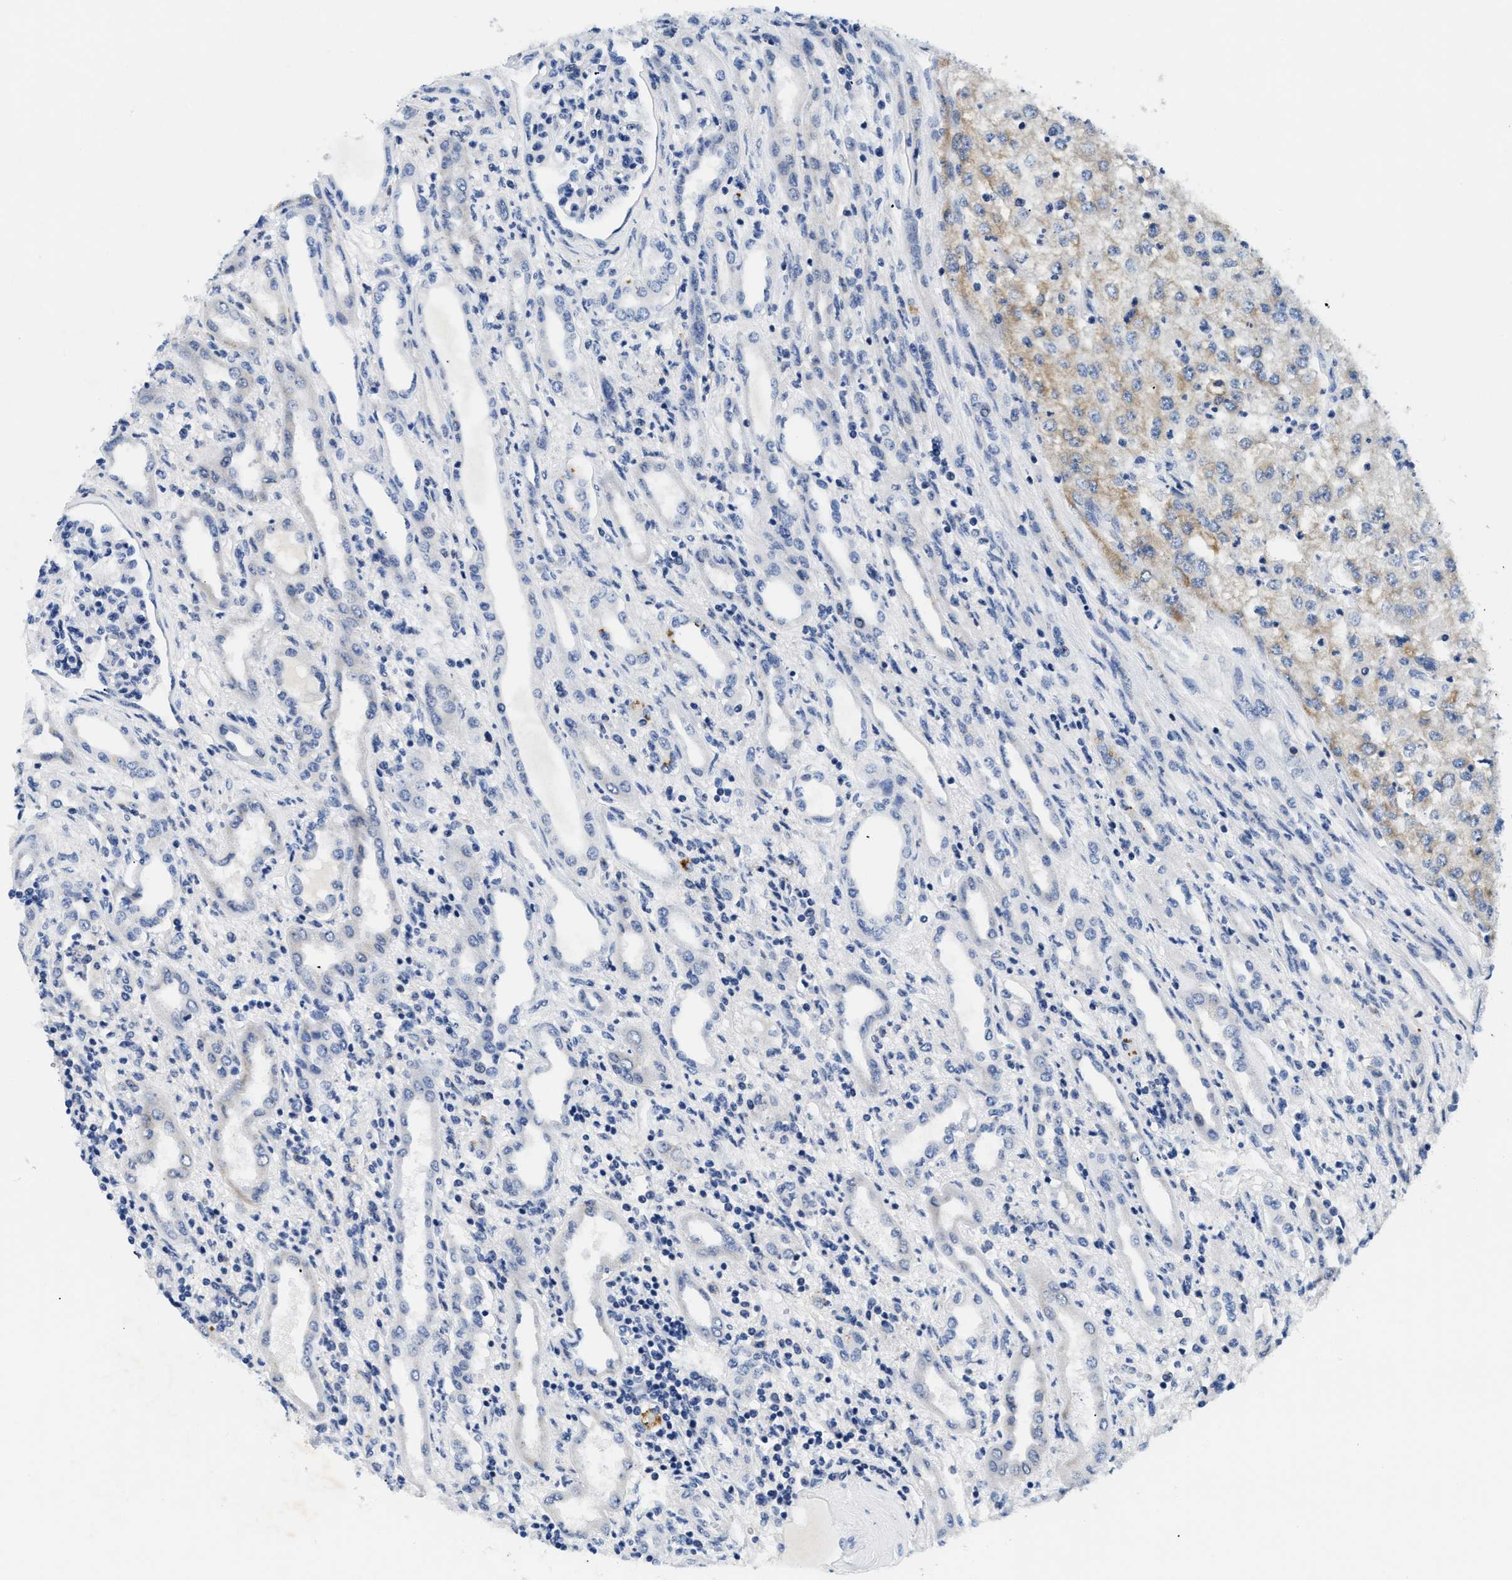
{"staining": {"intensity": "weak", "quantity": "25%-75%", "location": "cytoplasmic/membranous"}, "tissue": "renal cancer", "cell_type": "Tumor cells", "image_type": "cancer", "snomed": [{"axis": "morphology", "description": "Adenocarcinoma, NOS"}, {"axis": "topography", "description": "Kidney"}], "caption": "Brown immunohistochemical staining in human renal adenocarcinoma reveals weak cytoplasmic/membranous expression in approximately 25%-75% of tumor cells.", "gene": "MEA1", "patient": {"sex": "female", "age": 54}}